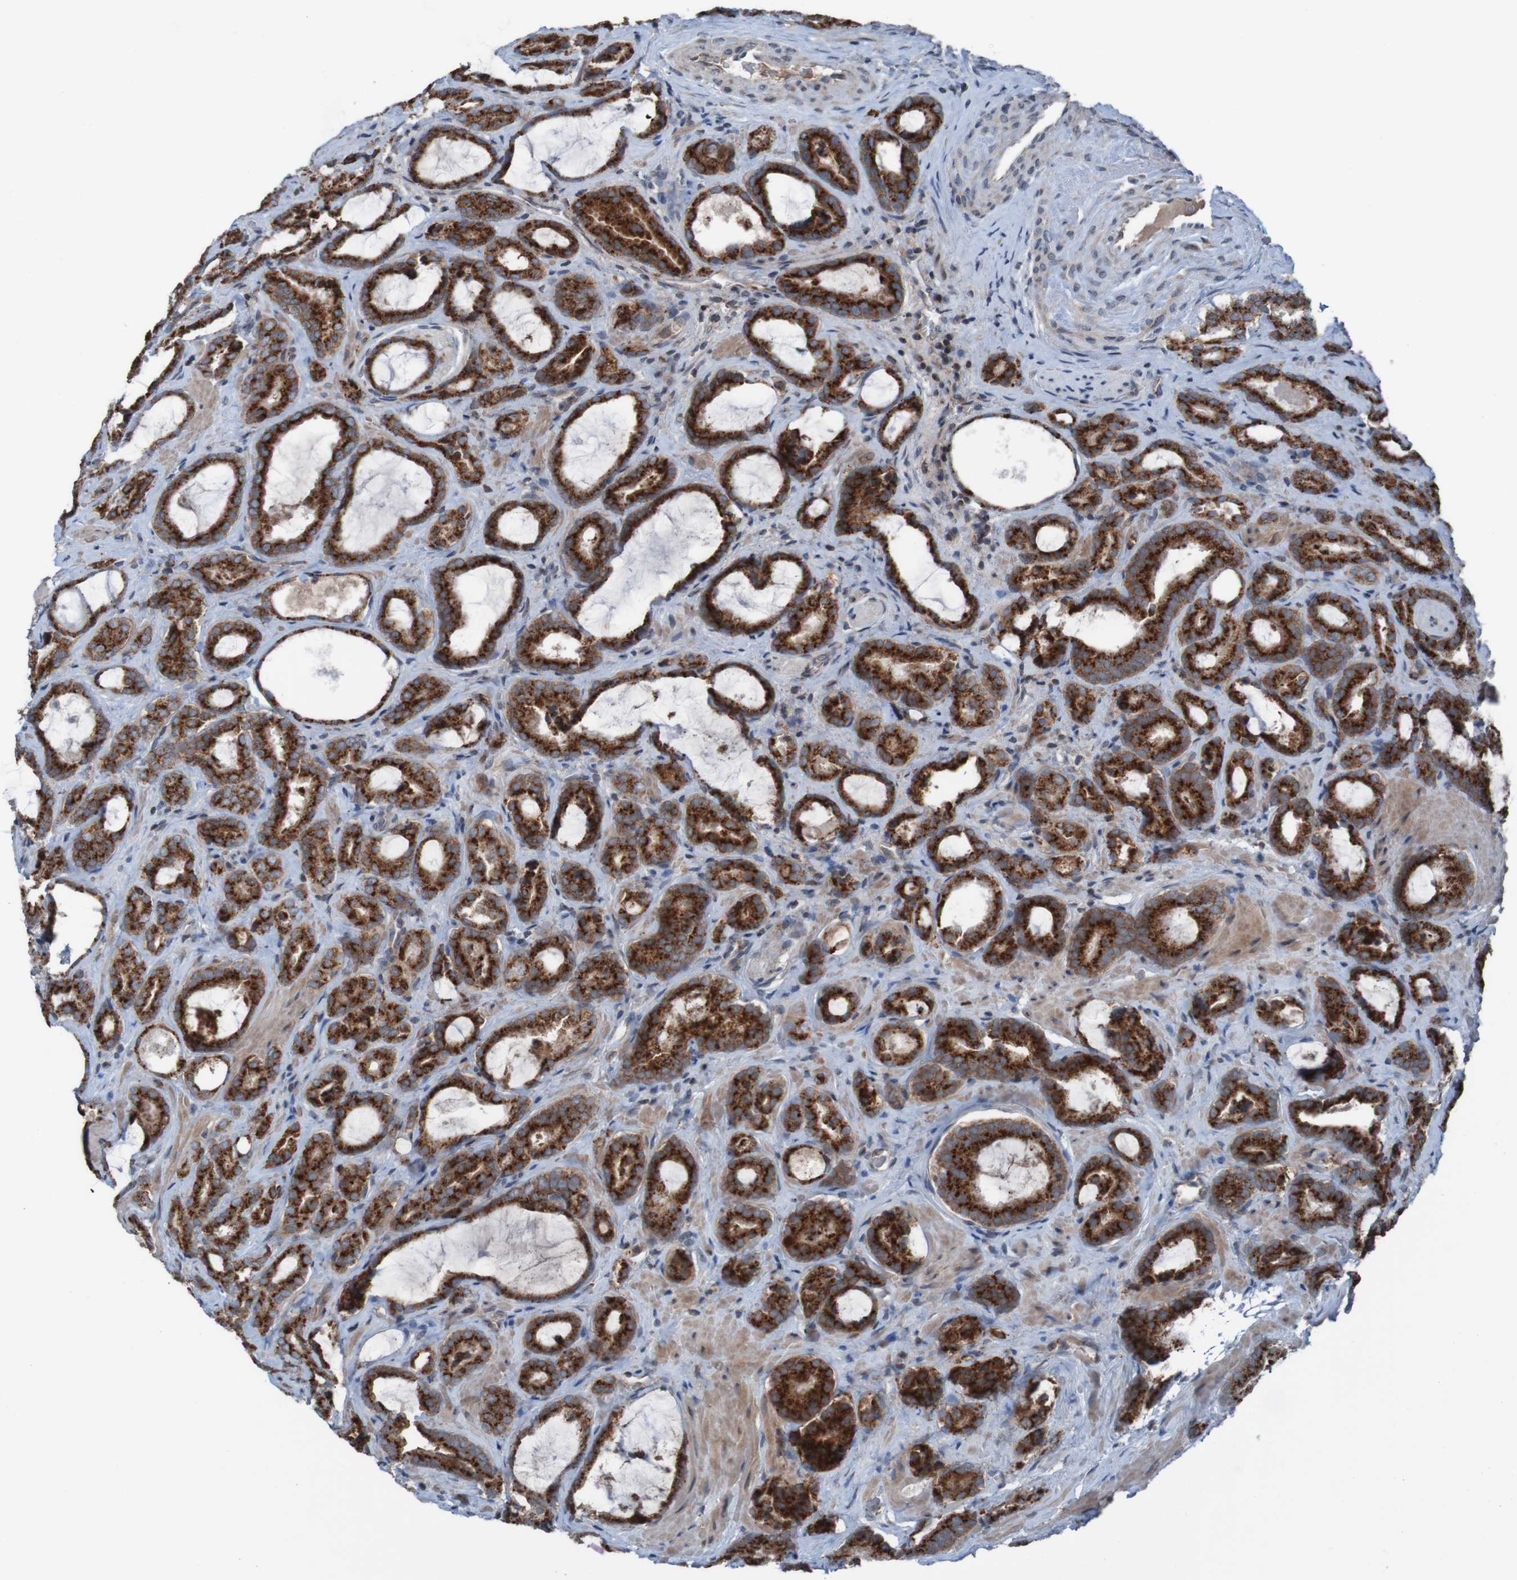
{"staining": {"intensity": "strong", "quantity": ">75%", "location": "cytoplasmic/membranous"}, "tissue": "prostate cancer", "cell_type": "Tumor cells", "image_type": "cancer", "snomed": [{"axis": "morphology", "description": "Adenocarcinoma, Low grade"}, {"axis": "topography", "description": "Prostate"}], "caption": "The photomicrograph displays immunohistochemical staining of prostate cancer (low-grade adenocarcinoma). There is strong cytoplasmic/membranous positivity is identified in about >75% of tumor cells.", "gene": "UNG", "patient": {"sex": "male", "age": 60}}